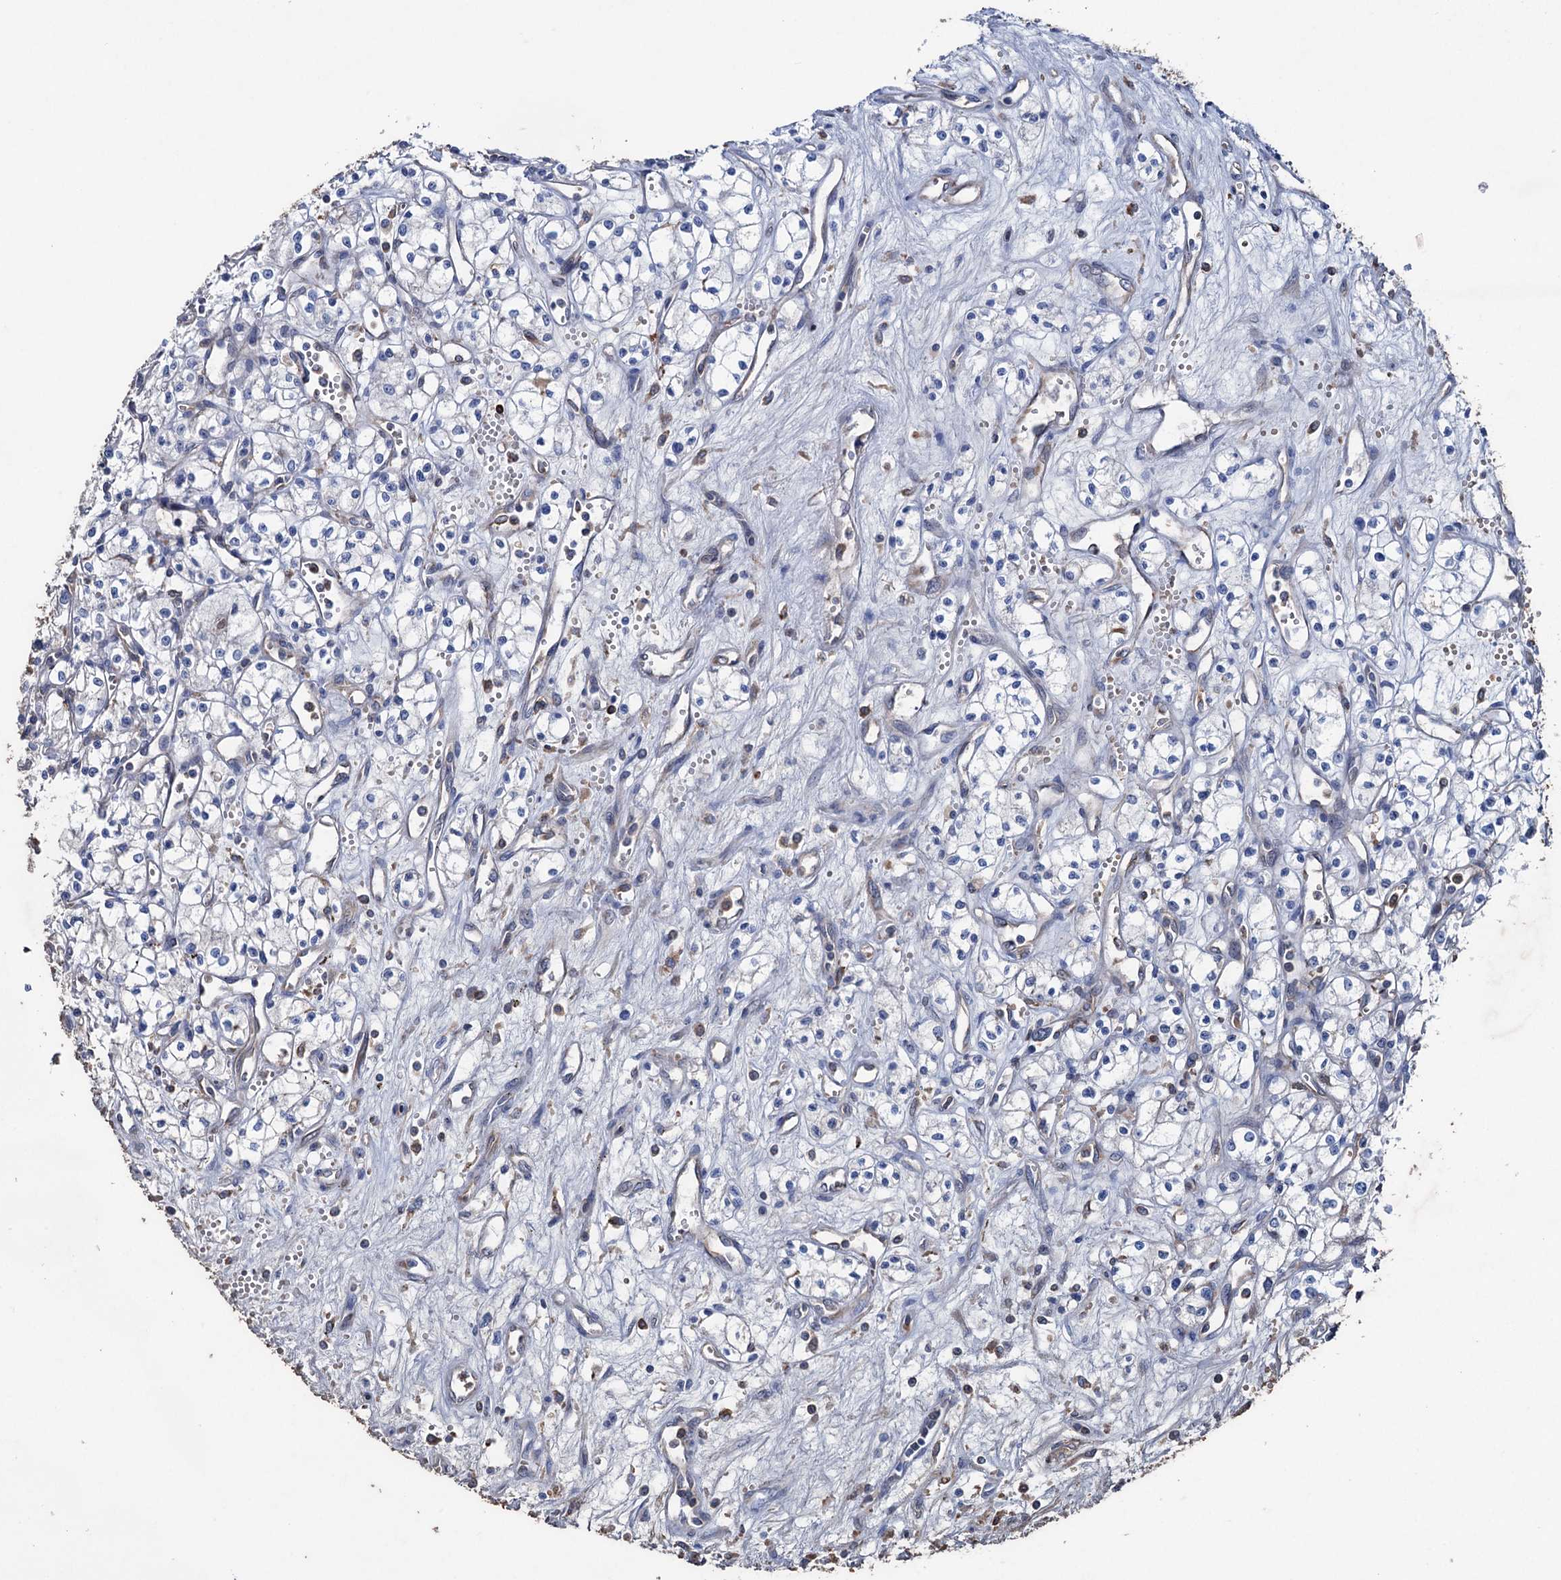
{"staining": {"intensity": "negative", "quantity": "none", "location": "none"}, "tissue": "renal cancer", "cell_type": "Tumor cells", "image_type": "cancer", "snomed": [{"axis": "morphology", "description": "Adenocarcinoma, NOS"}, {"axis": "topography", "description": "Kidney"}], "caption": "Immunohistochemistry (IHC) photomicrograph of renal cancer stained for a protein (brown), which displays no staining in tumor cells.", "gene": "STING1", "patient": {"sex": "male", "age": 59}}